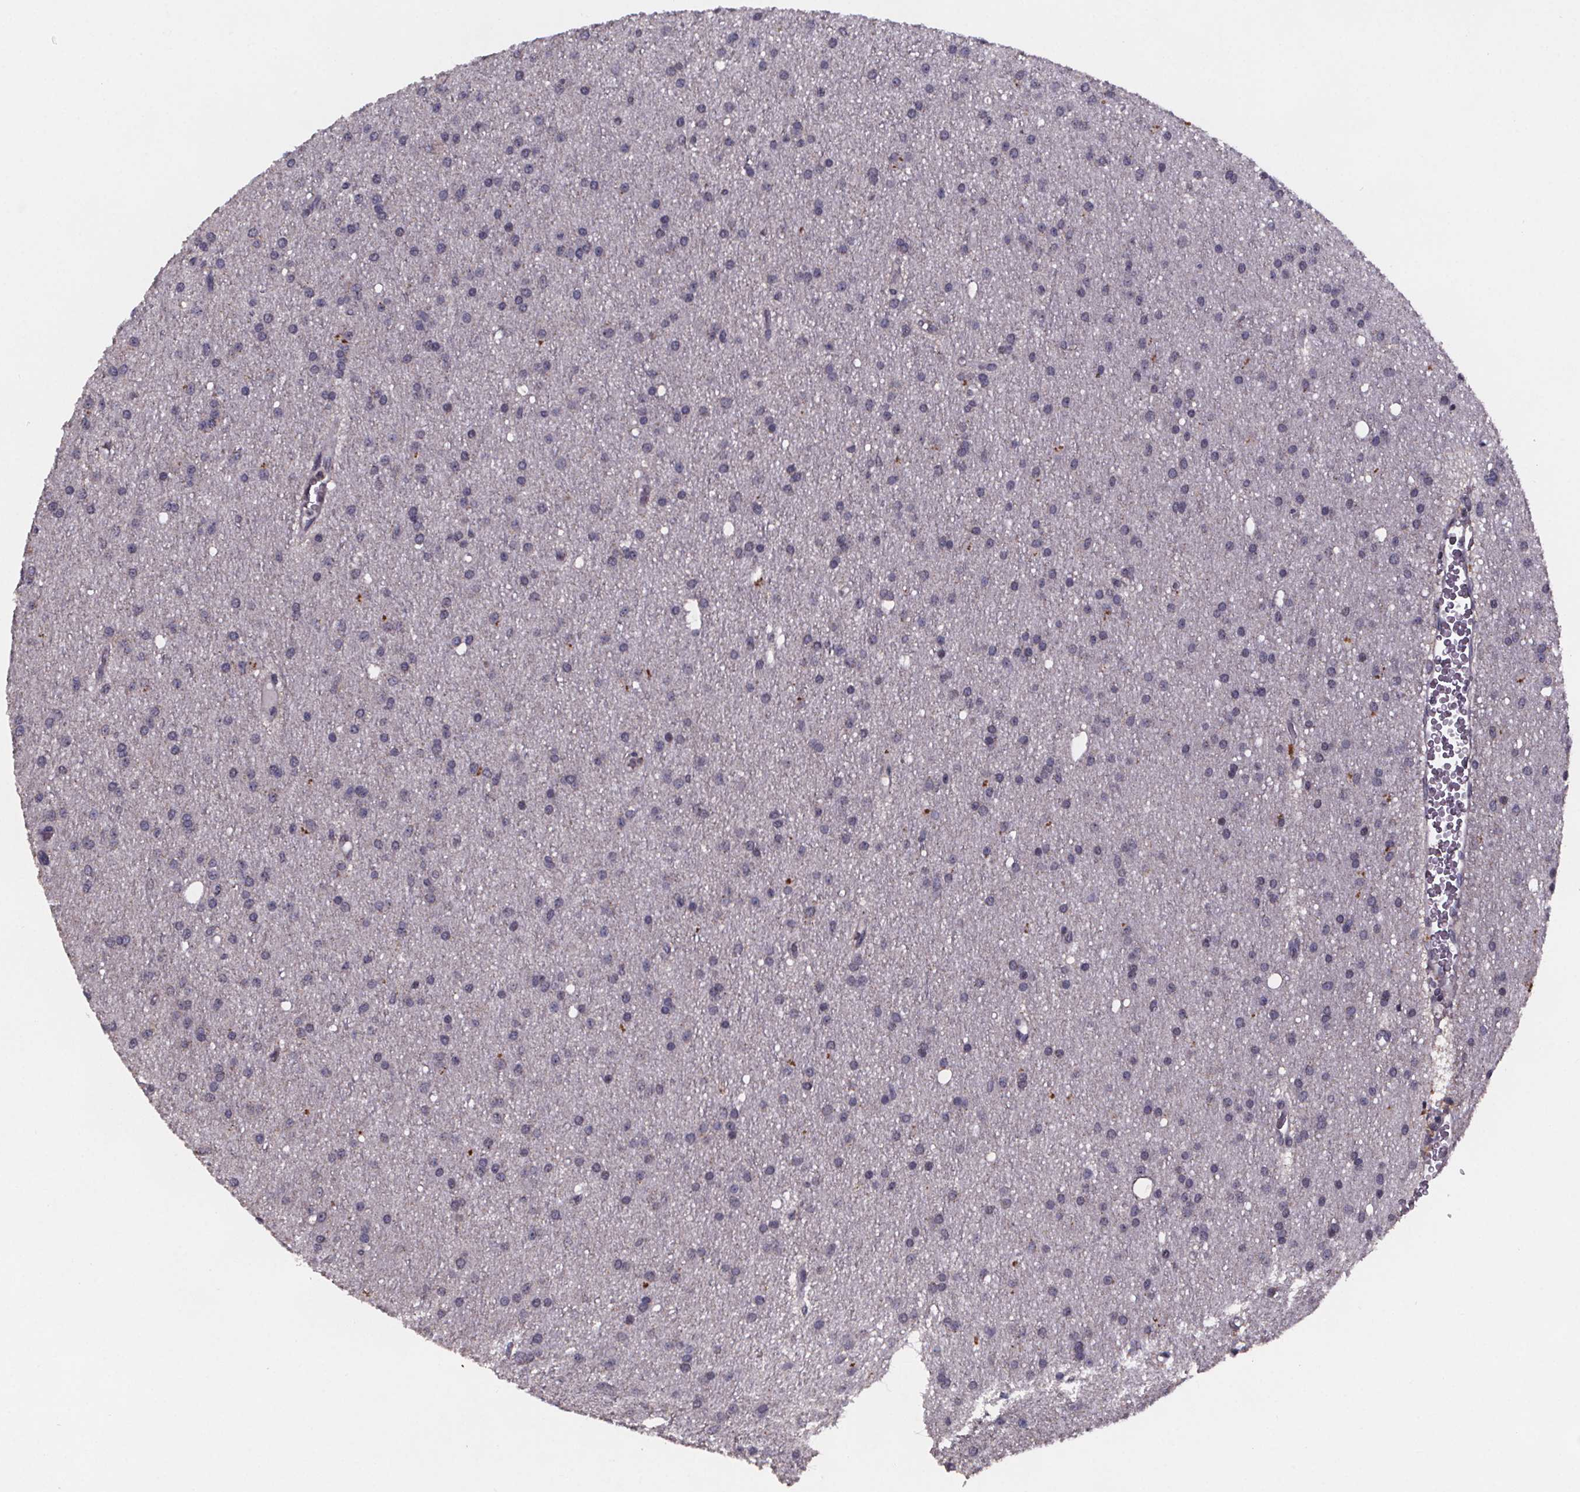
{"staining": {"intensity": "negative", "quantity": "none", "location": "none"}, "tissue": "glioma", "cell_type": "Tumor cells", "image_type": "cancer", "snomed": [{"axis": "morphology", "description": "Glioma, malignant, Low grade"}, {"axis": "topography", "description": "Brain"}], "caption": "Tumor cells show no significant protein expression in malignant glioma (low-grade). The staining was performed using DAB to visualize the protein expression in brown, while the nuclei were stained in blue with hematoxylin (Magnification: 20x).", "gene": "PALLD", "patient": {"sex": "male", "age": 27}}